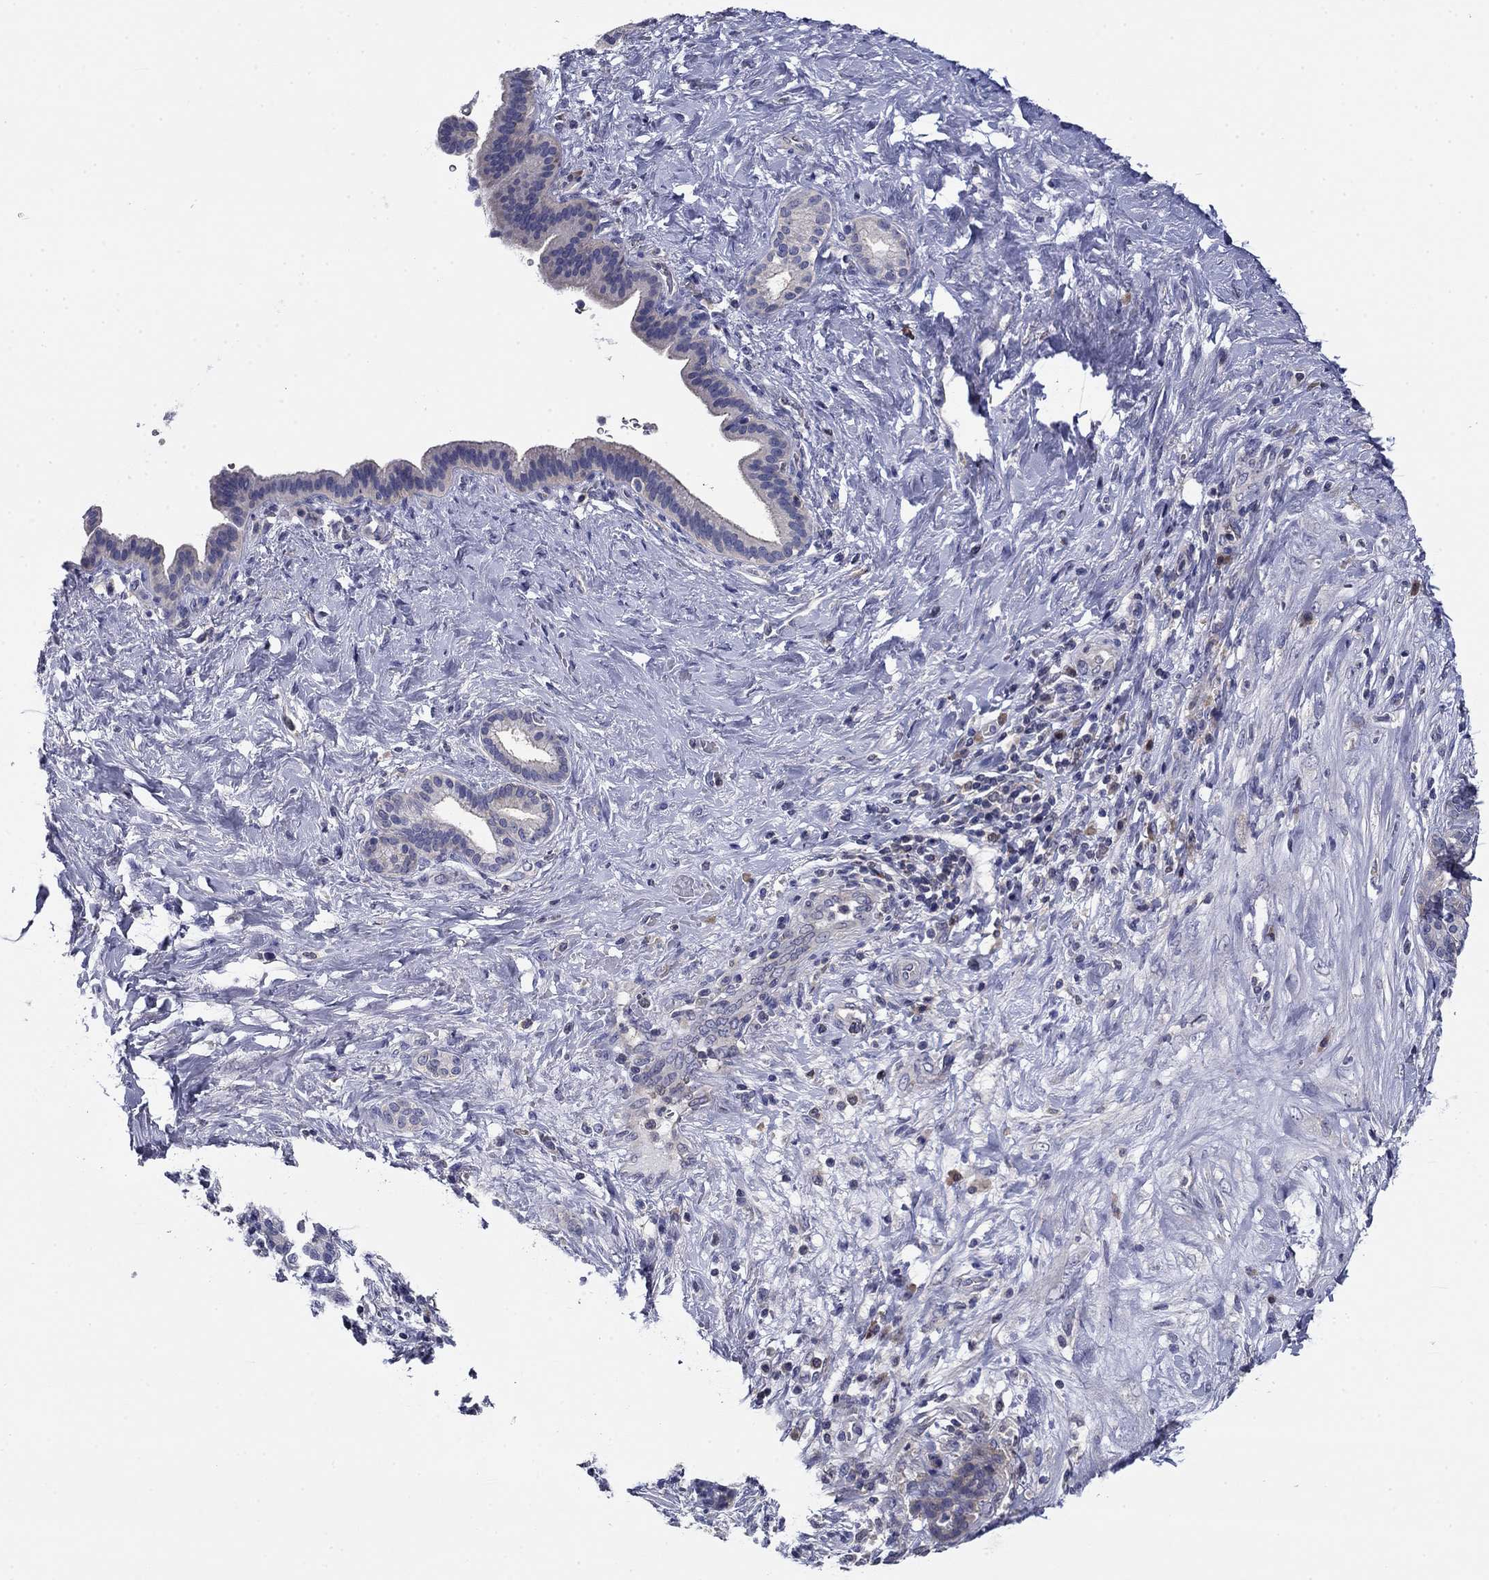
{"staining": {"intensity": "negative", "quantity": "none", "location": "none"}, "tissue": "pancreatic cancer", "cell_type": "Tumor cells", "image_type": "cancer", "snomed": [{"axis": "morphology", "description": "Adenocarcinoma, NOS"}, {"axis": "topography", "description": "Pancreas"}], "caption": "Tumor cells are negative for brown protein staining in pancreatic adenocarcinoma.", "gene": "POU2F2", "patient": {"sex": "male", "age": 44}}